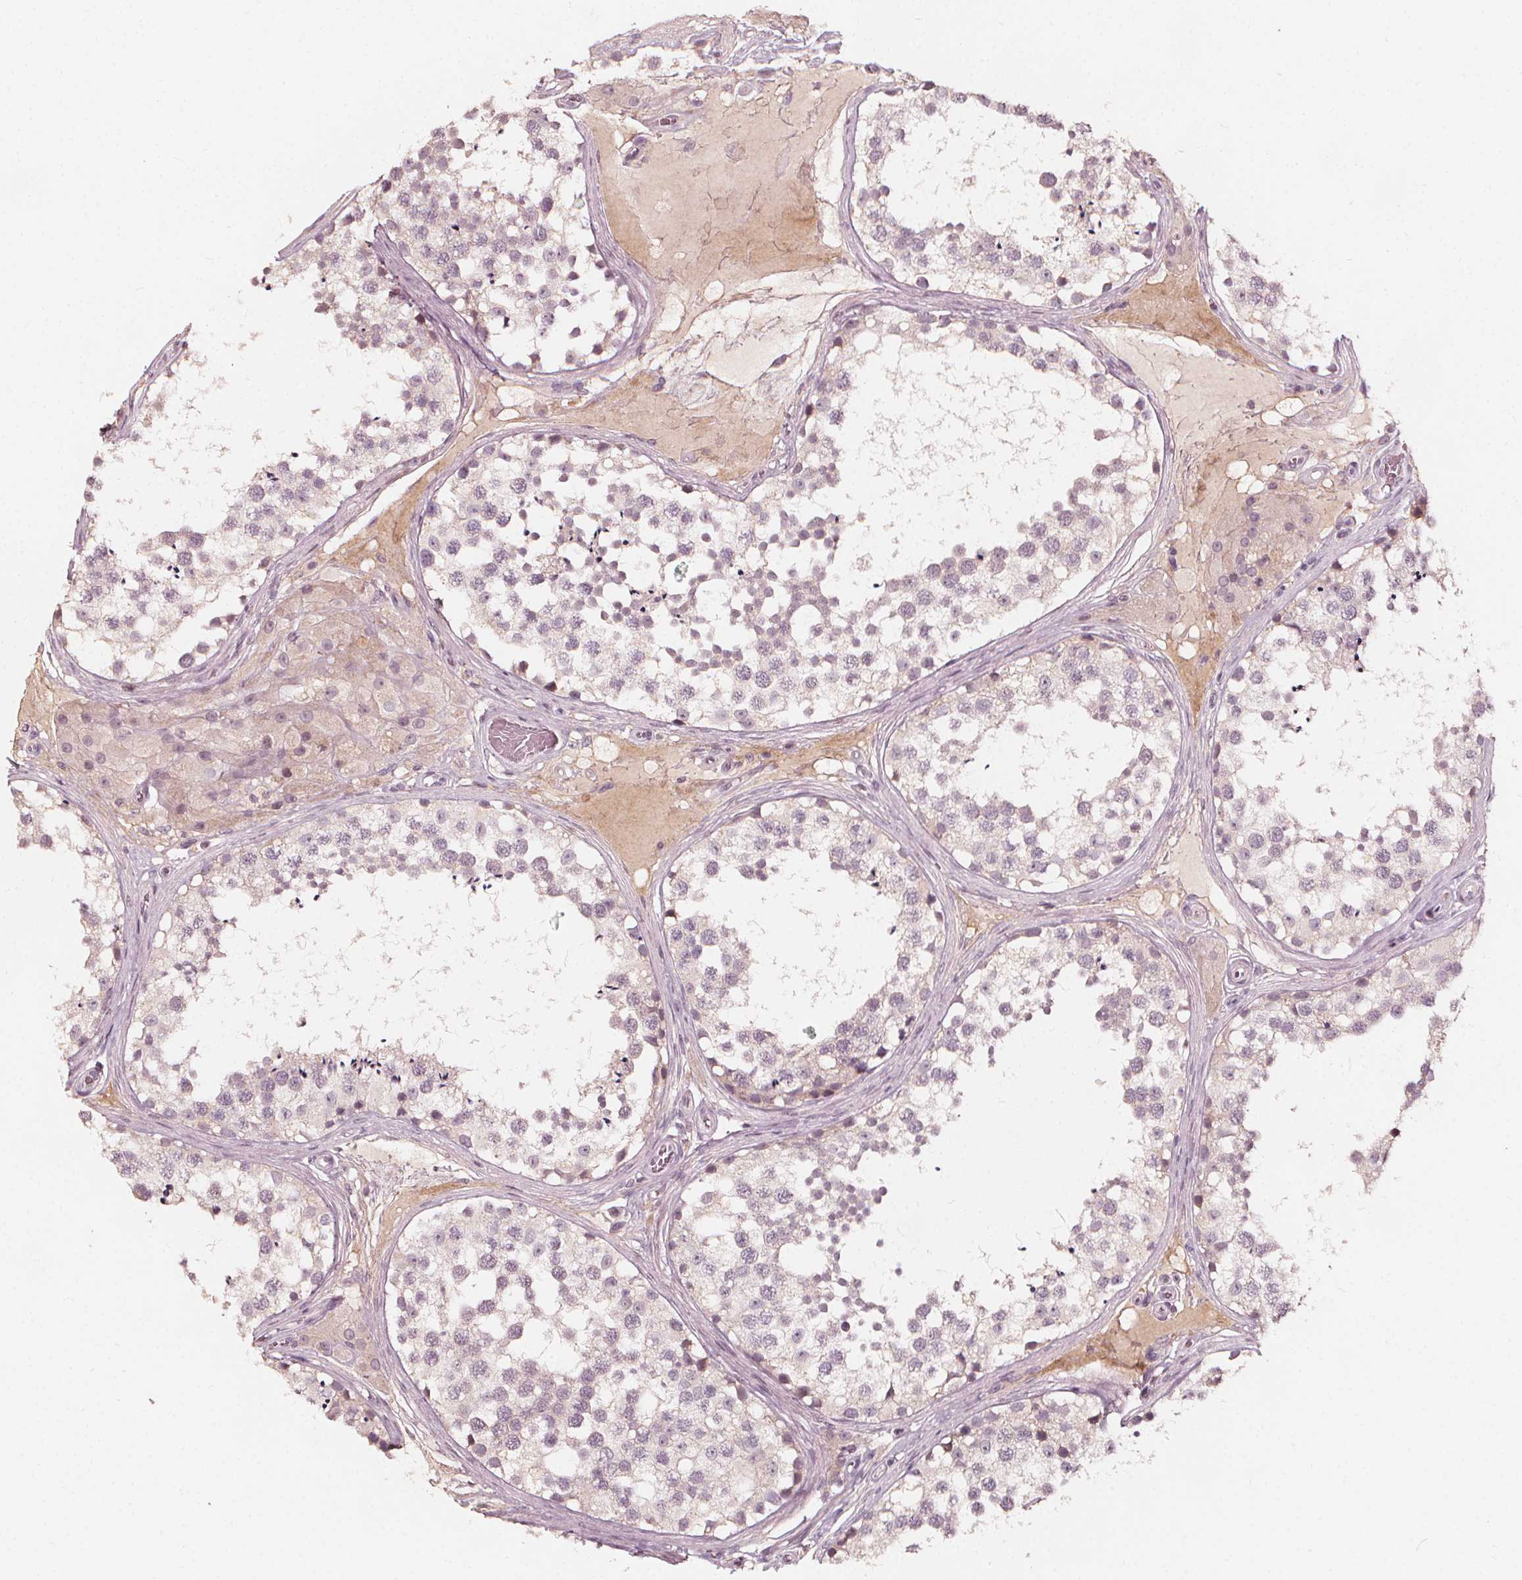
{"staining": {"intensity": "negative", "quantity": "none", "location": "none"}, "tissue": "testis", "cell_type": "Cells in seminiferous ducts", "image_type": "normal", "snomed": [{"axis": "morphology", "description": "Normal tissue, NOS"}, {"axis": "morphology", "description": "Seminoma, NOS"}, {"axis": "topography", "description": "Testis"}], "caption": "This micrograph is of normal testis stained with immunohistochemistry (IHC) to label a protein in brown with the nuclei are counter-stained blue. There is no staining in cells in seminiferous ducts. The staining is performed using DAB brown chromogen with nuclei counter-stained in using hematoxylin.", "gene": "NPC1L1", "patient": {"sex": "male", "age": 65}}